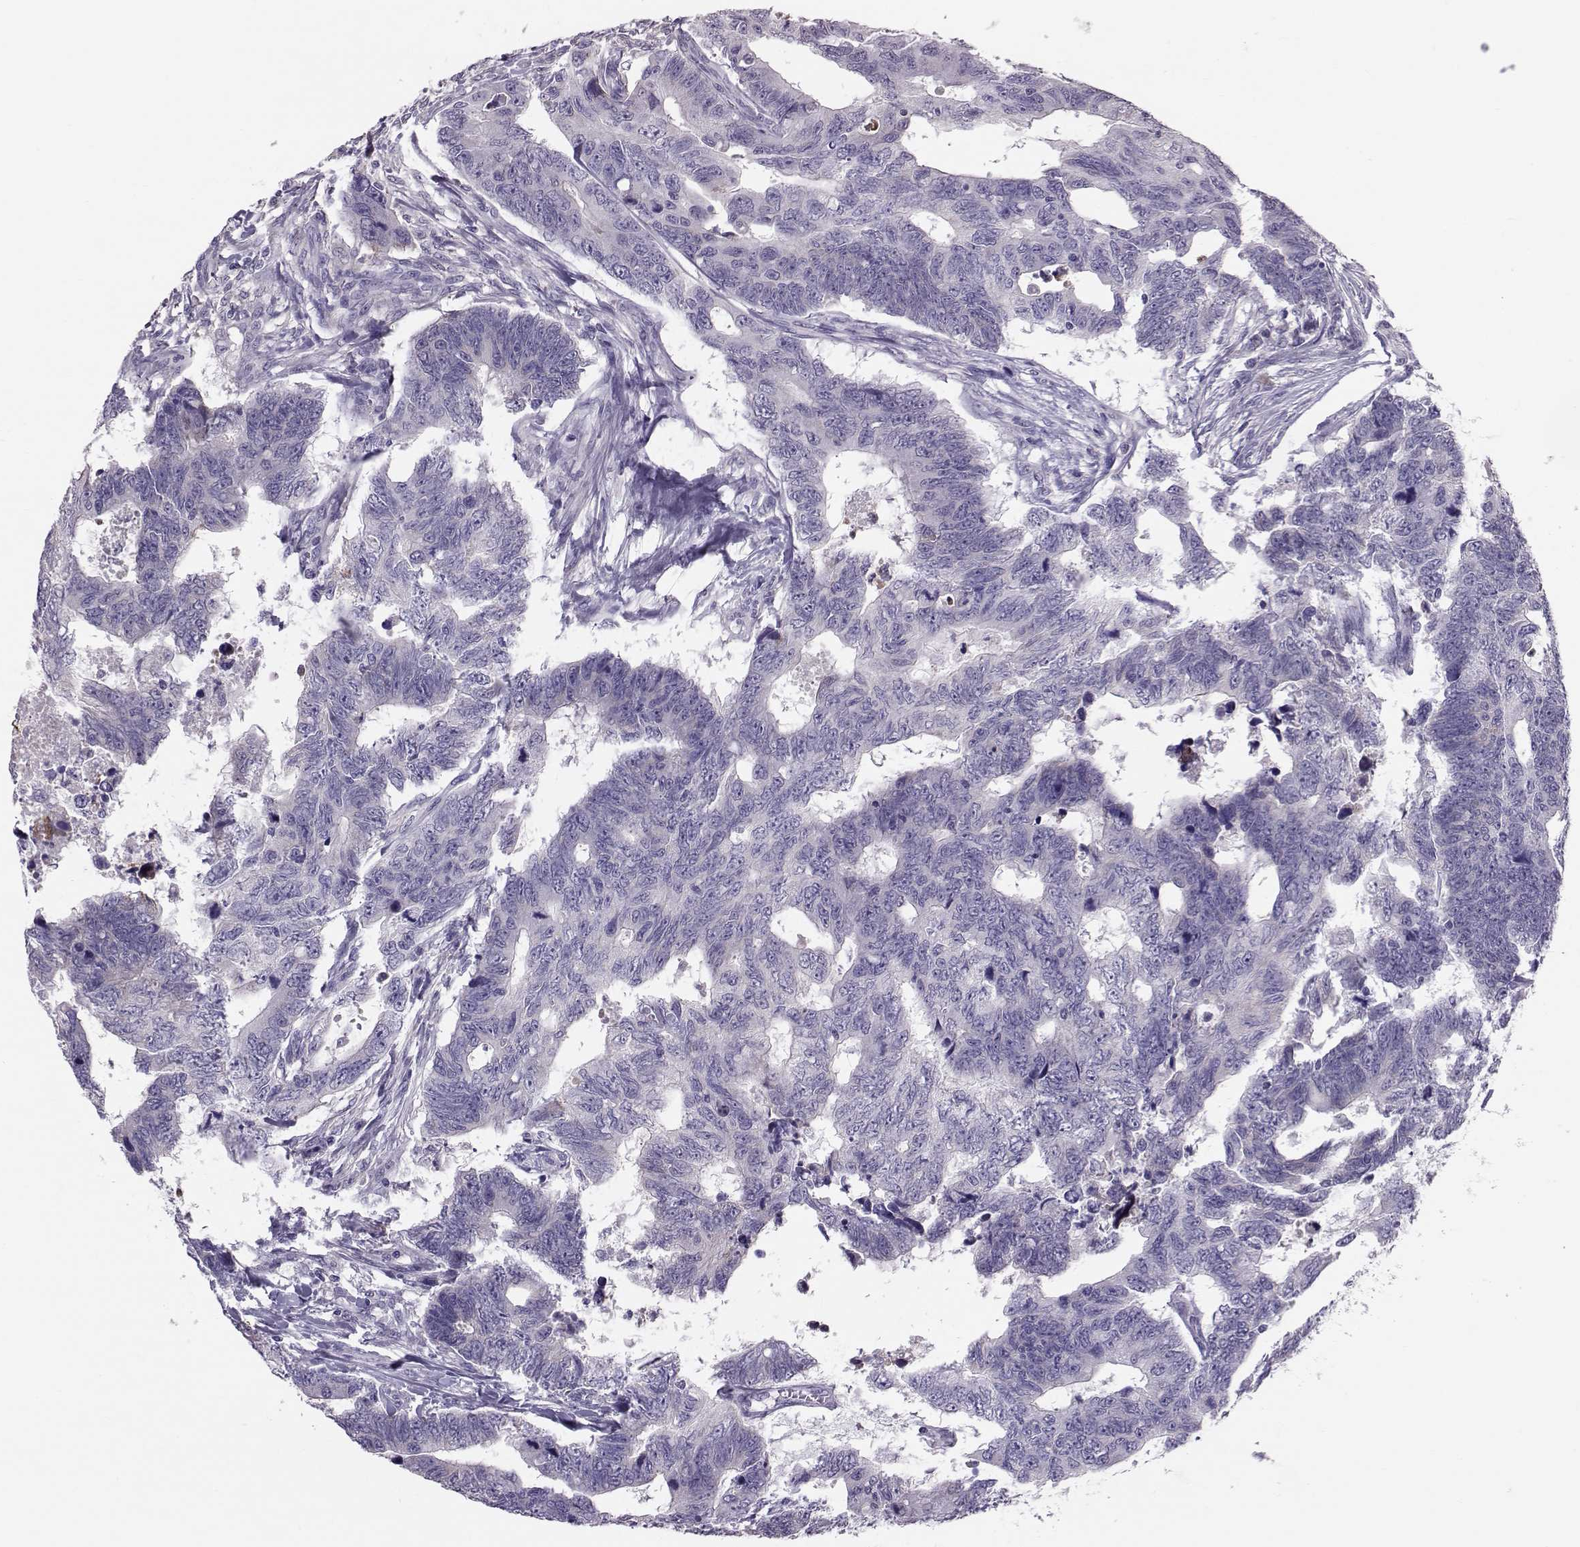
{"staining": {"intensity": "negative", "quantity": "none", "location": "none"}, "tissue": "colorectal cancer", "cell_type": "Tumor cells", "image_type": "cancer", "snomed": [{"axis": "morphology", "description": "Adenocarcinoma, NOS"}, {"axis": "topography", "description": "Colon"}], "caption": "Adenocarcinoma (colorectal) was stained to show a protein in brown. There is no significant positivity in tumor cells.", "gene": "DNAAF1", "patient": {"sex": "female", "age": 77}}